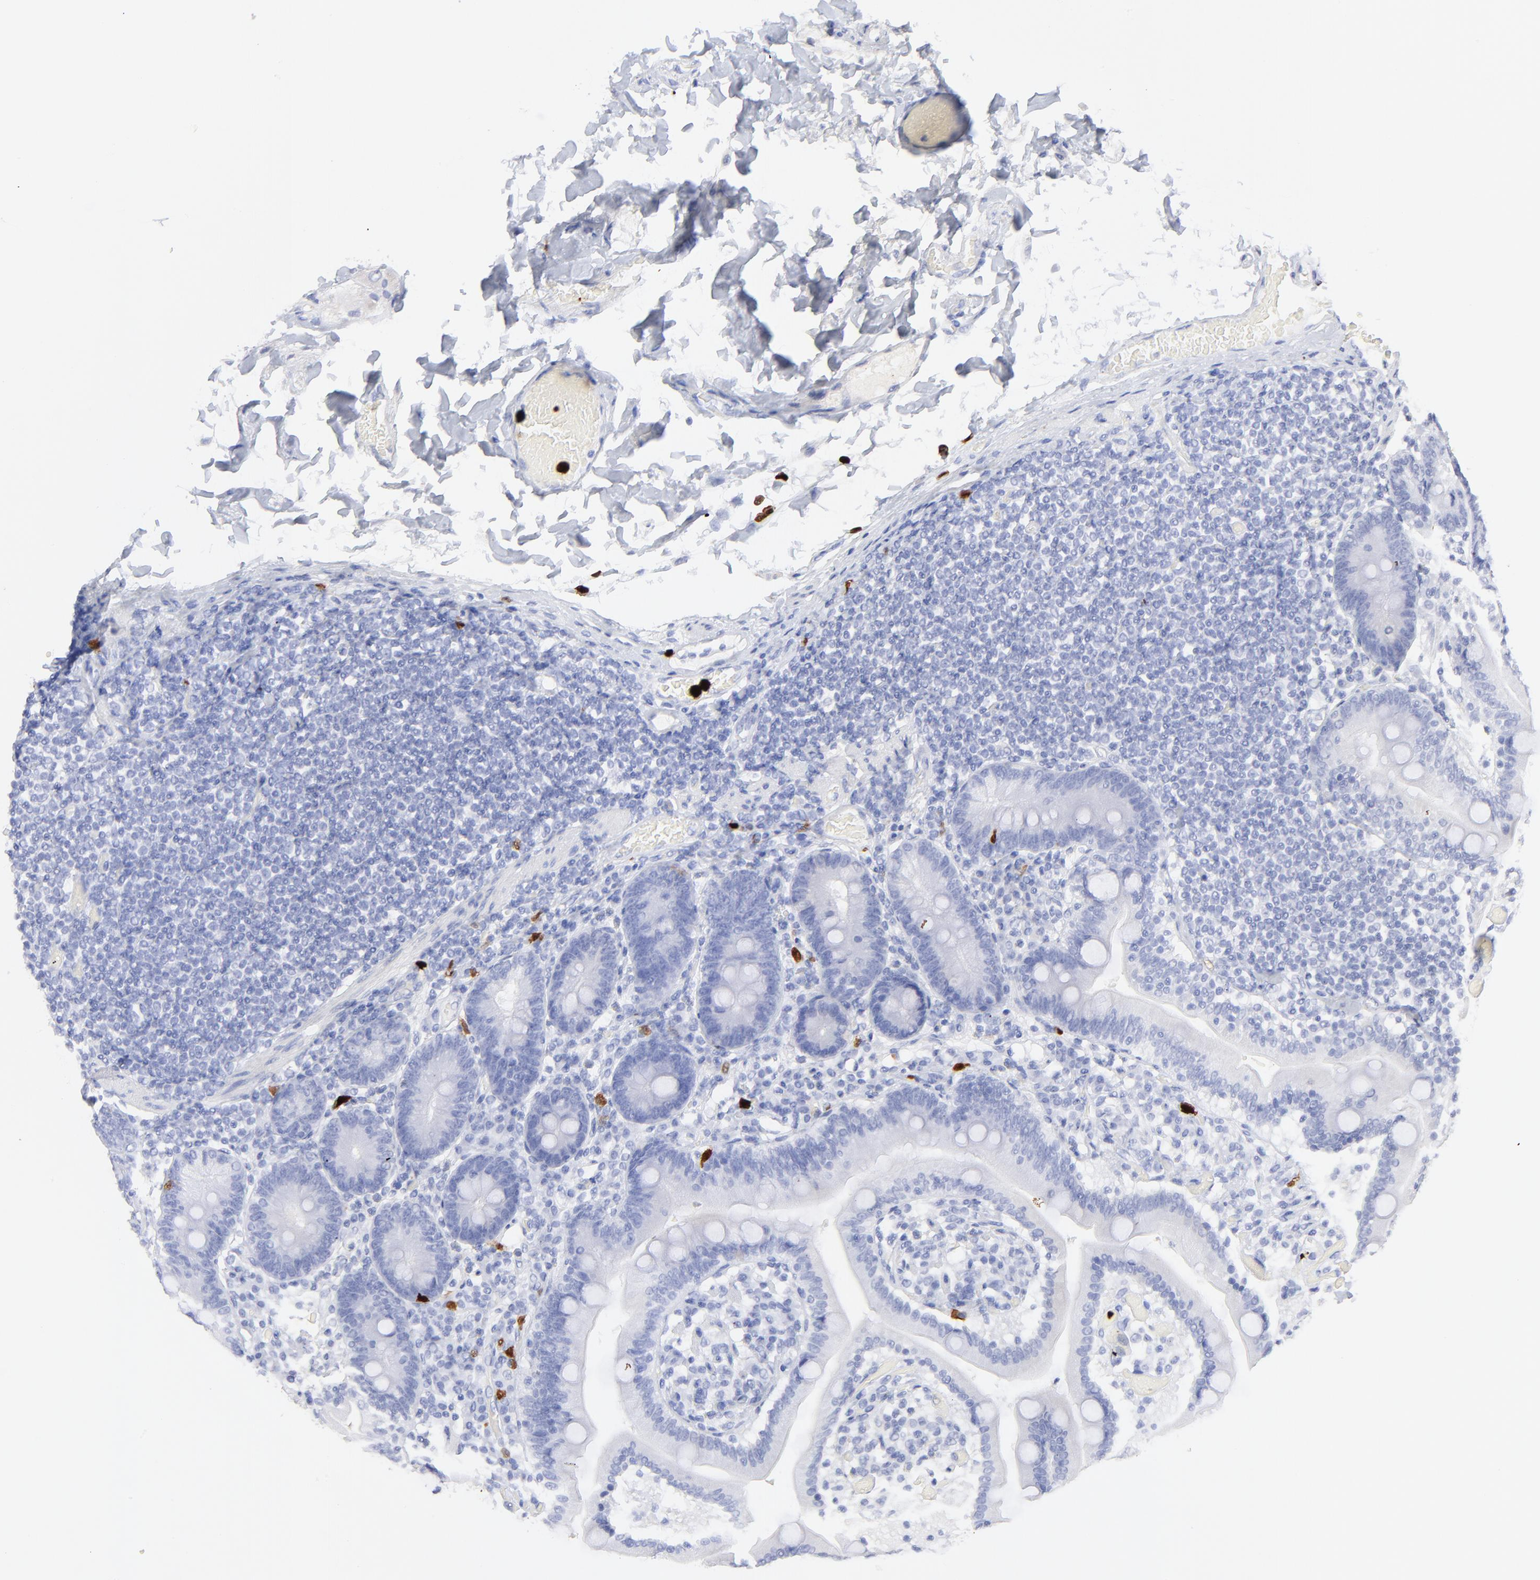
{"staining": {"intensity": "negative", "quantity": "none", "location": "none"}, "tissue": "duodenum", "cell_type": "Glandular cells", "image_type": "normal", "snomed": [{"axis": "morphology", "description": "Normal tissue, NOS"}, {"axis": "topography", "description": "Duodenum"}], "caption": "This is an immunohistochemistry photomicrograph of unremarkable duodenum. There is no staining in glandular cells.", "gene": "S100A12", "patient": {"sex": "male", "age": 66}}